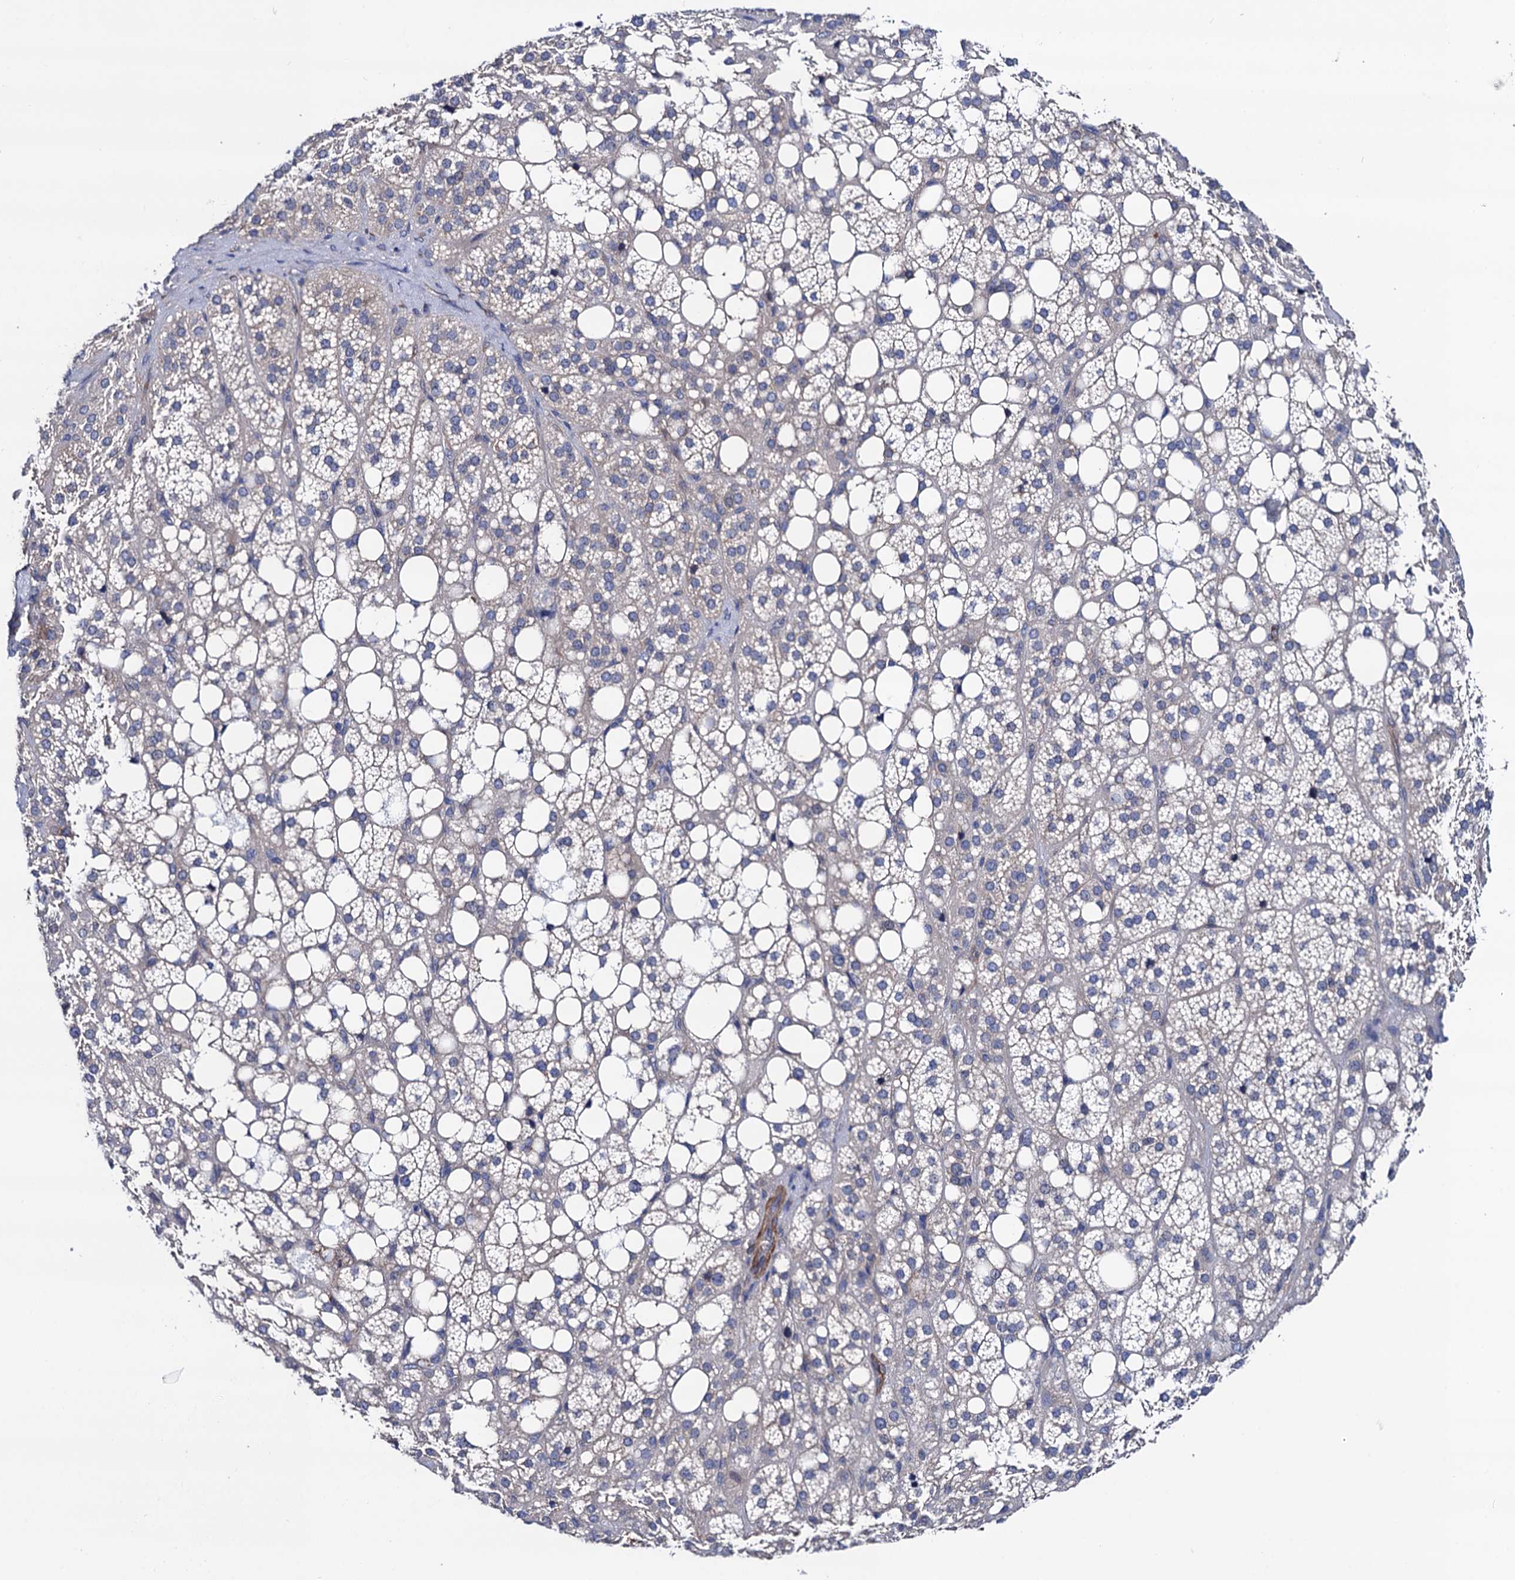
{"staining": {"intensity": "strong", "quantity": "<25%", "location": "cytoplasmic/membranous"}, "tissue": "adrenal gland", "cell_type": "Glandular cells", "image_type": "normal", "snomed": [{"axis": "morphology", "description": "Normal tissue, NOS"}, {"axis": "topography", "description": "Adrenal gland"}], "caption": "About <25% of glandular cells in normal adrenal gland show strong cytoplasmic/membranous protein staining as visualized by brown immunohistochemical staining.", "gene": "ZDHHC18", "patient": {"sex": "female", "age": 59}}